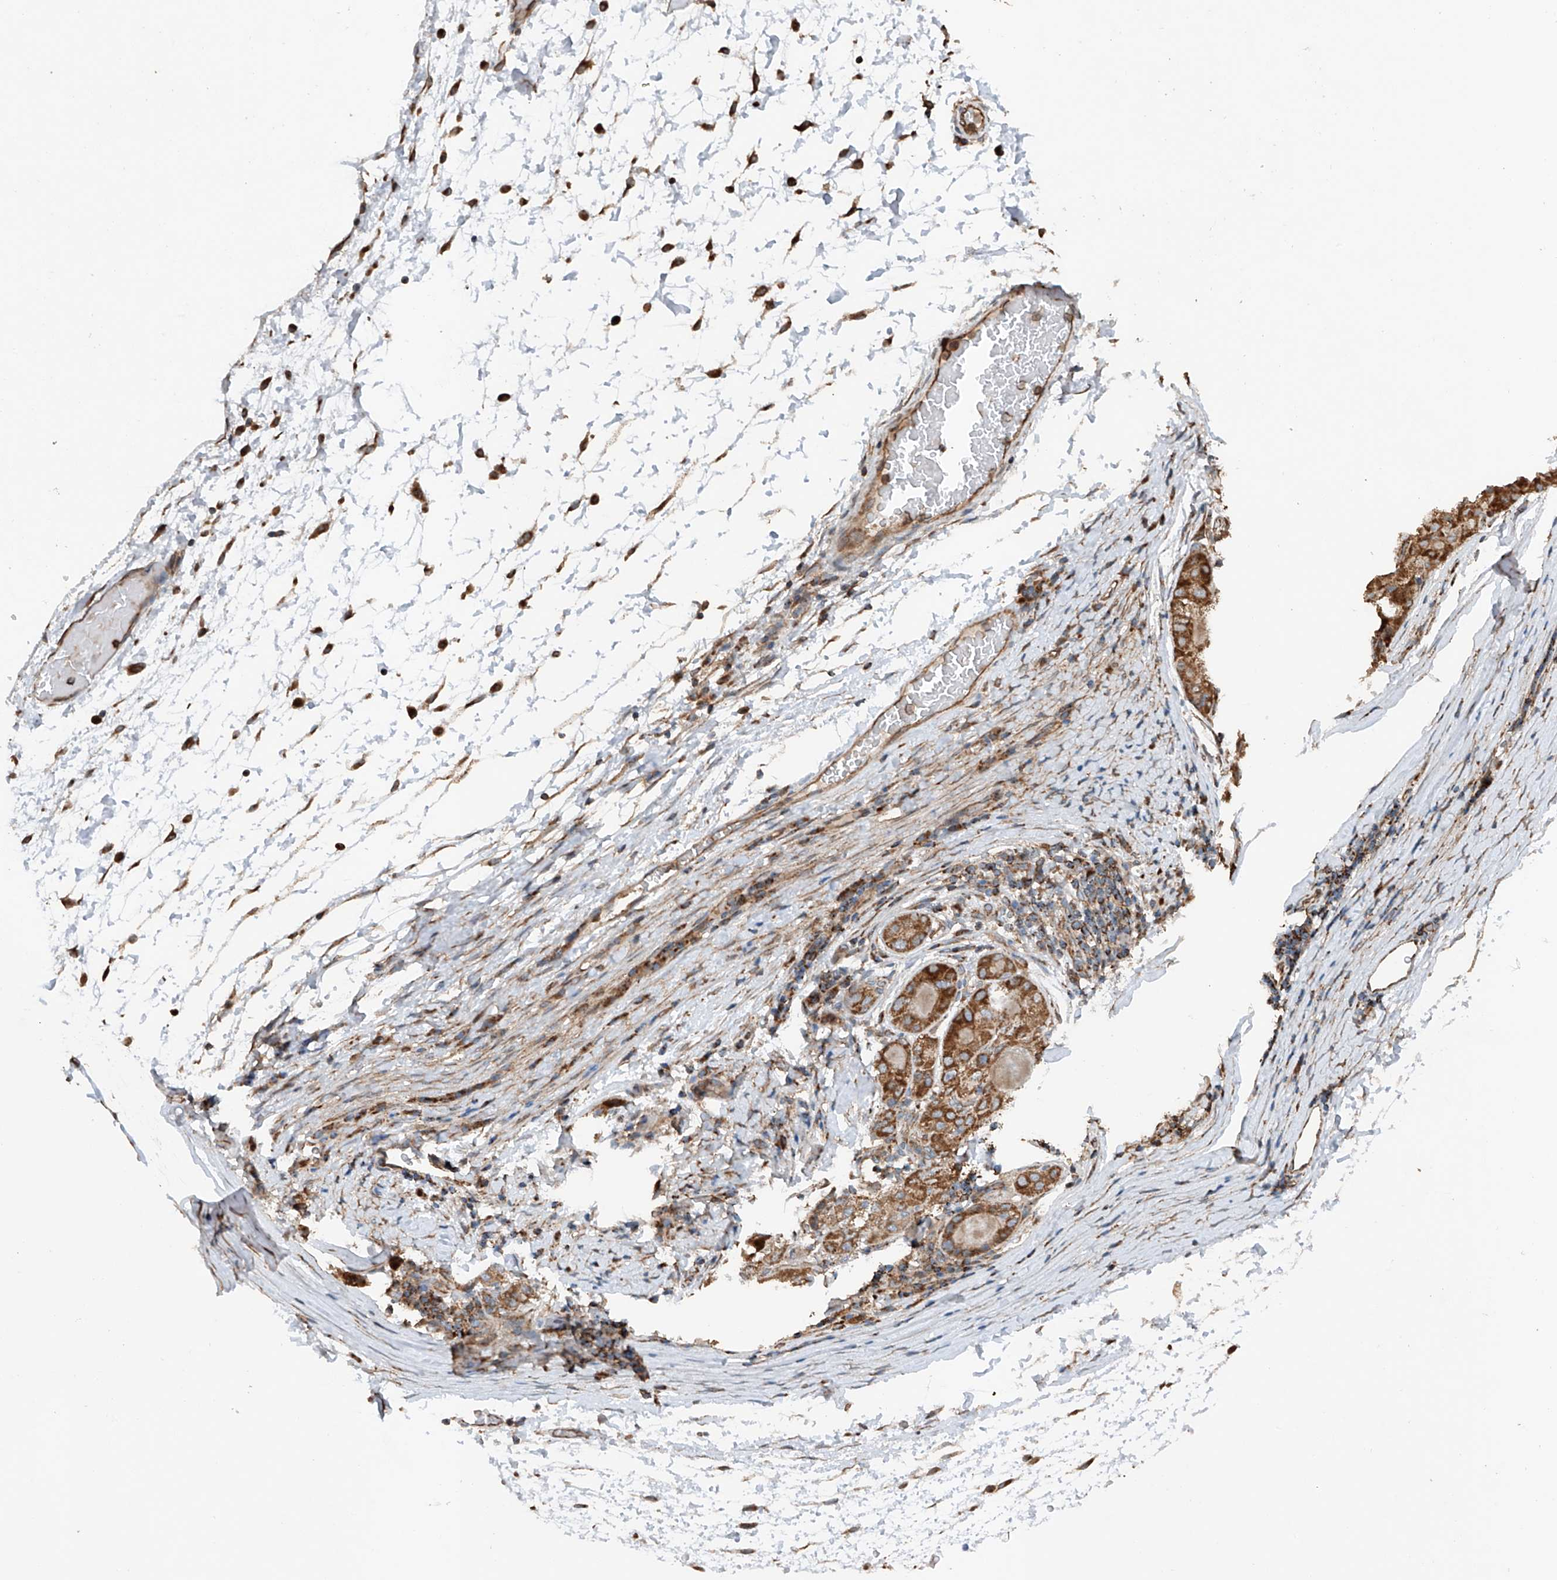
{"staining": {"intensity": "strong", "quantity": ">75%", "location": "cytoplasmic/membranous"}, "tissue": "liver cancer", "cell_type": "Tumor cells", "image_type": "cancer", "snomed": [{"axis": "morphology", "description": "Carcinoma, Hepatocellular, NOS"}, {"axis": "topography", "description": "Liver"}], "caption": "Liver cancer stained for a protein (brown) displays strong cytoplasmic/membranous positive staining in about >75% of tumor cells.", "gene": "AP4B1", "patient": {"sex": "male", "age": 80}}